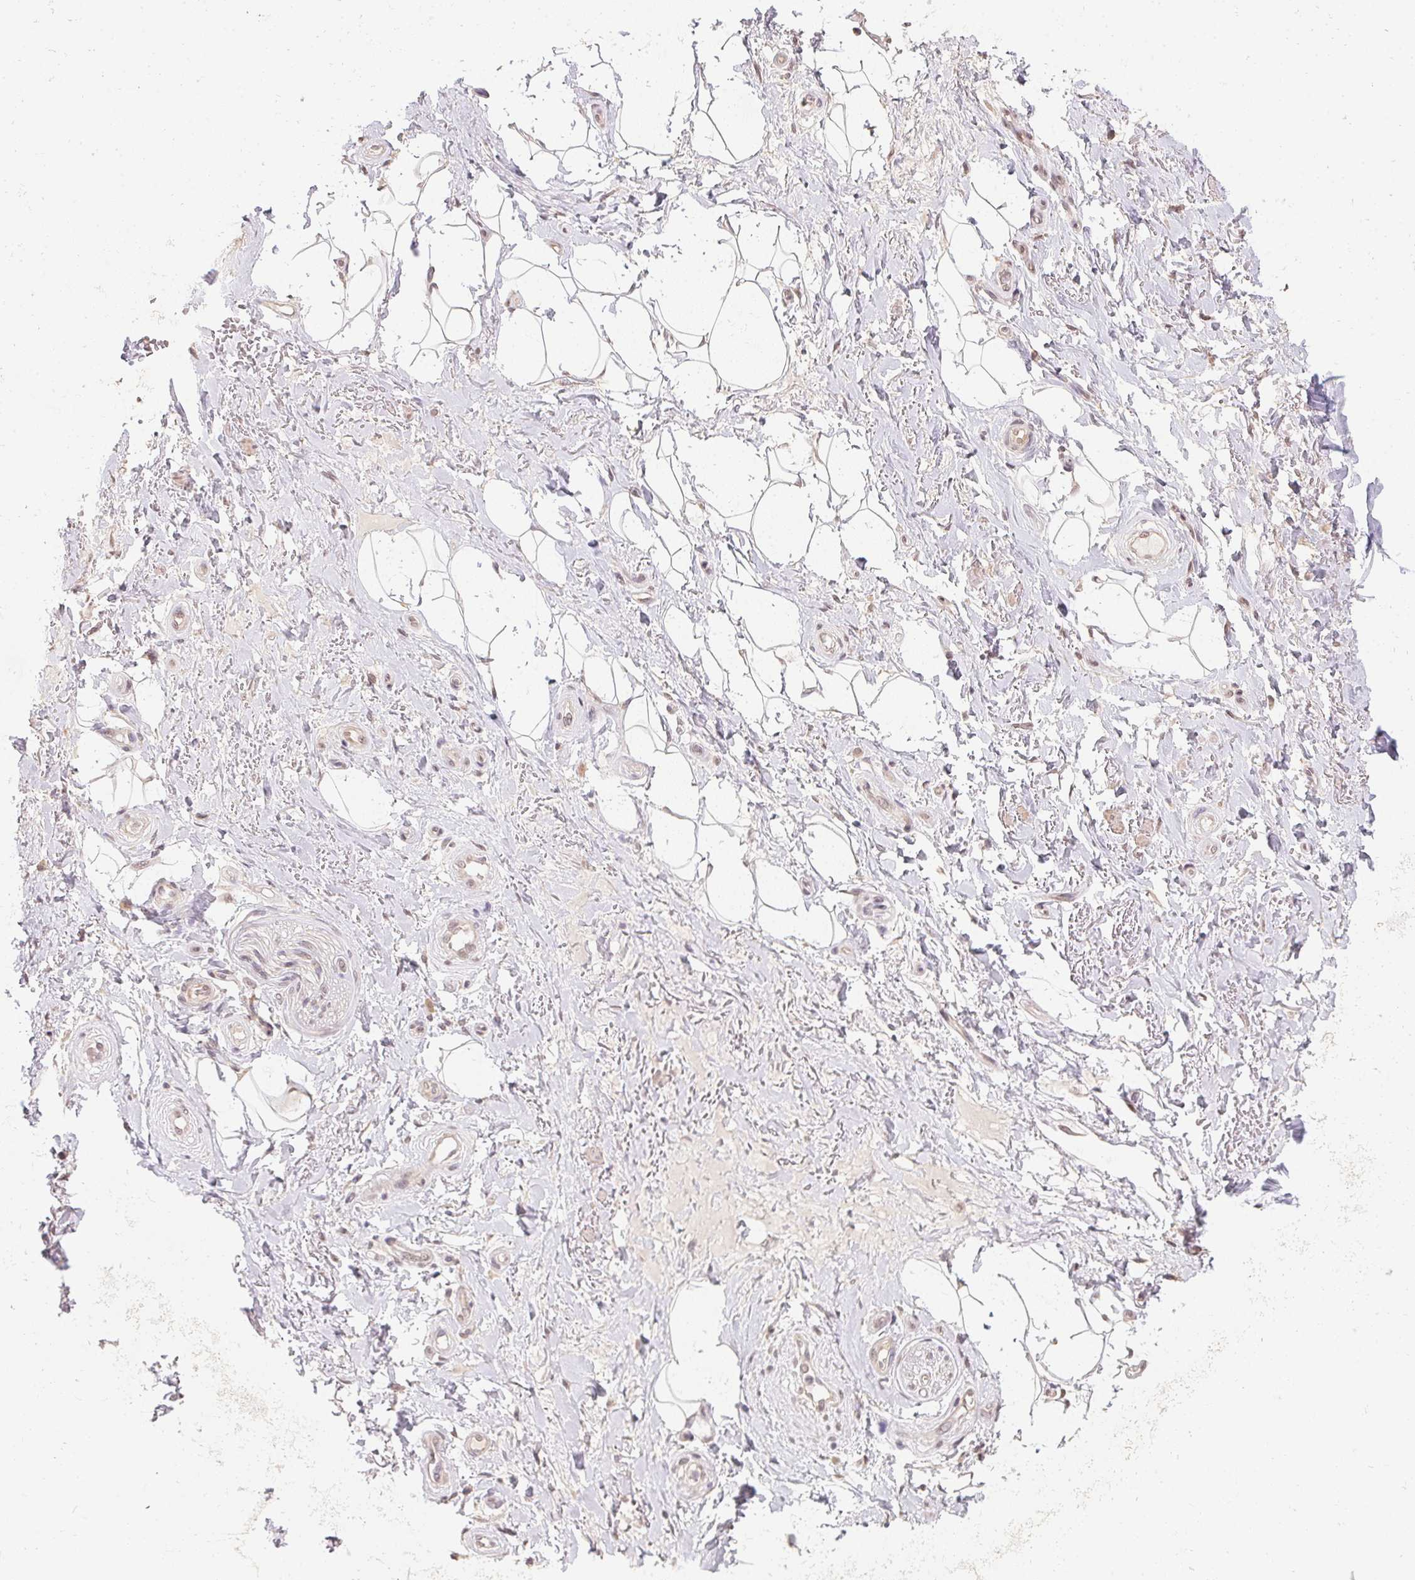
{"staining": {"intensity": "negative", "quantity": "none", "location": "none"}, "tissue": "adipose tissue", "cell_type": "Adipocytes", "image_type": "normal", "snomed": [{"axis": "morphology", "description": "Normal tissue, NOS"}, {"axis": "topography", "description": "Anal"}, {"axis": "topography", "description": "Peripheral nerve tissue"}], "caption": "A photomicrograph of human adipose tissue is negative for staining in adipocytes. (Stains: DAB (3,3'-diaminobenzidine) IHC with hematoxylin counter stain, Microscopy: brightfield microscopy at high magnification).", "gene": "PPP4R4", "patient": {"sex": "male", "age": 53}}